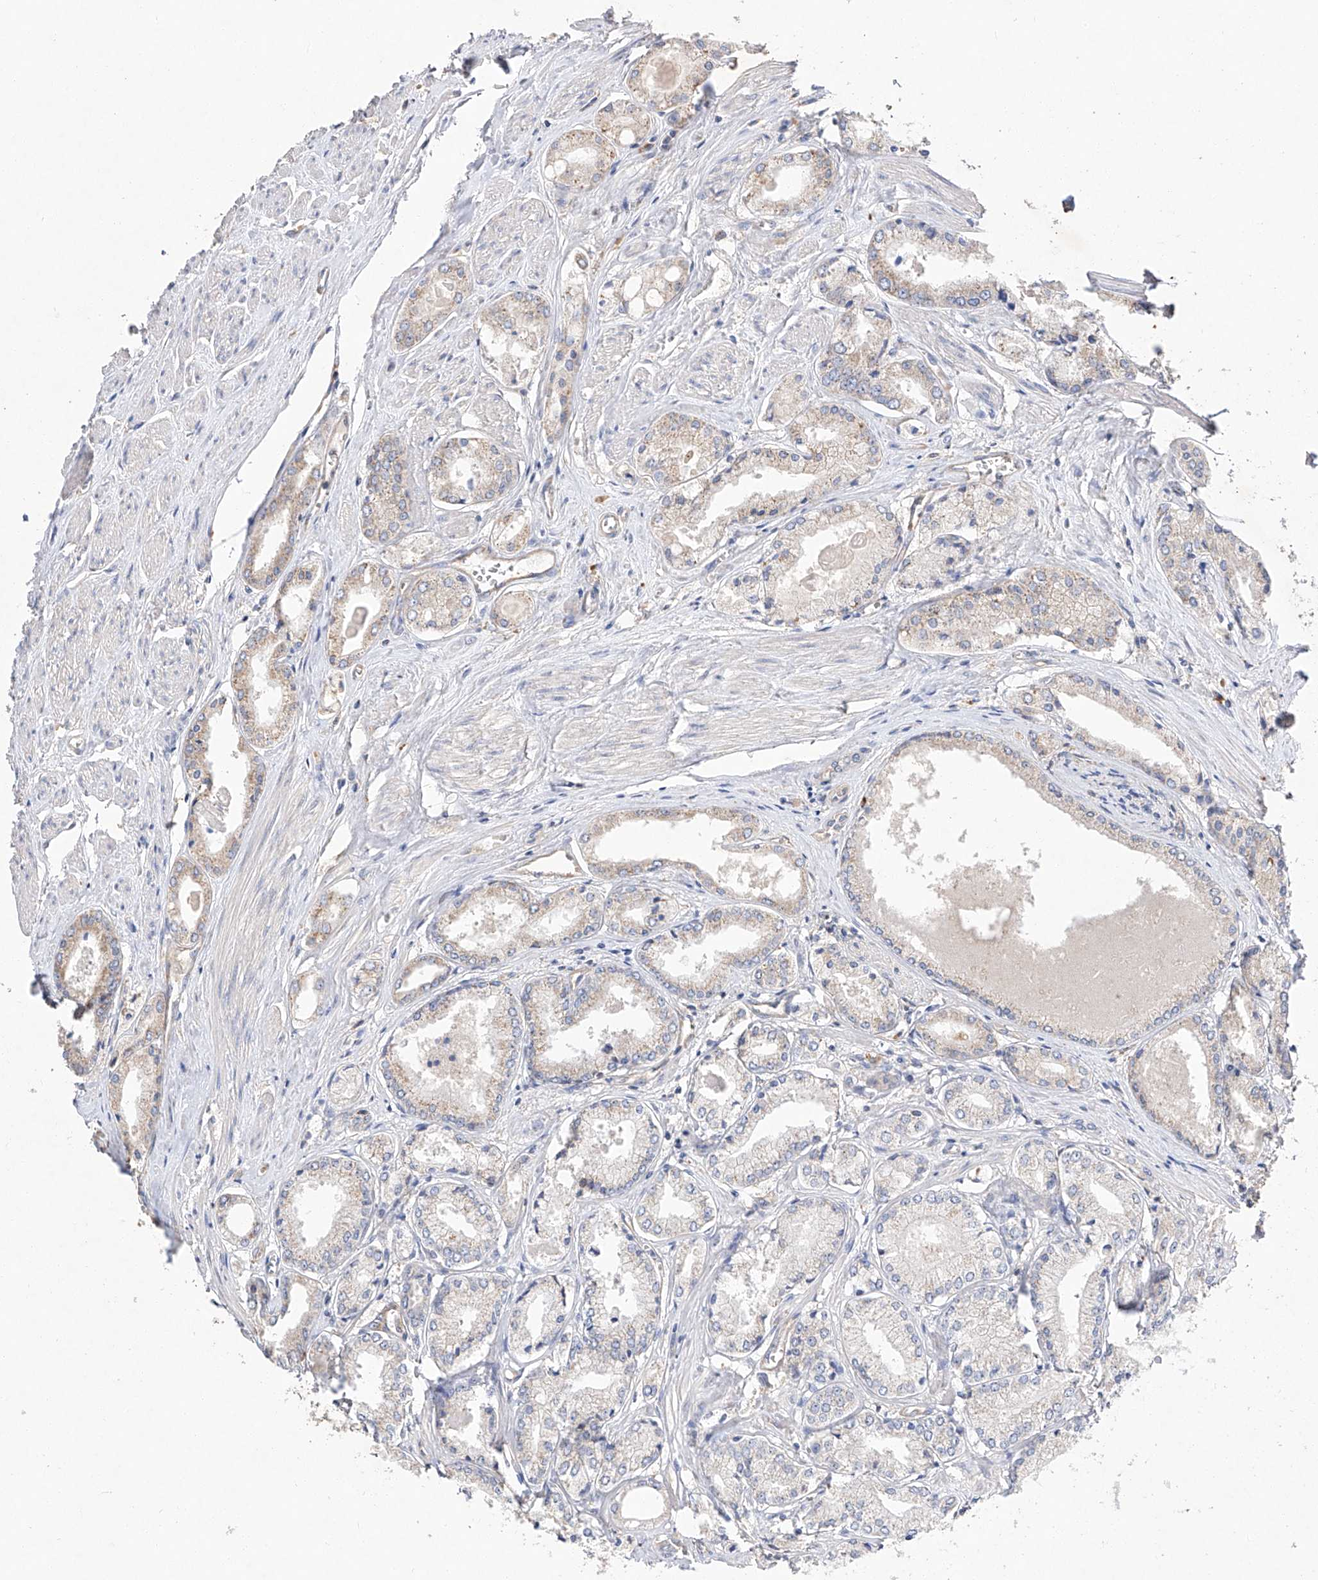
{"staining": {"intensity": "weak", "quantity": "<25%", "location": "cytoplasmic/membranous"}, "tissue": "prostate cancer", "cell_type": "Tumor cells", "image_type": "cancer", "snomed": [{"axis": "morphology", "description": "Adenocarcinoma, Low grade"}, {"axis": "topography", "description": "Prostate"}], "caption": "Immunohistochemical staining of prostate cancer (adenocarcinoma (low-grade)) displays no significant expression in tumor cells.", "gene": "AMD1", "patient": {"sex": "male", "age": 60}}